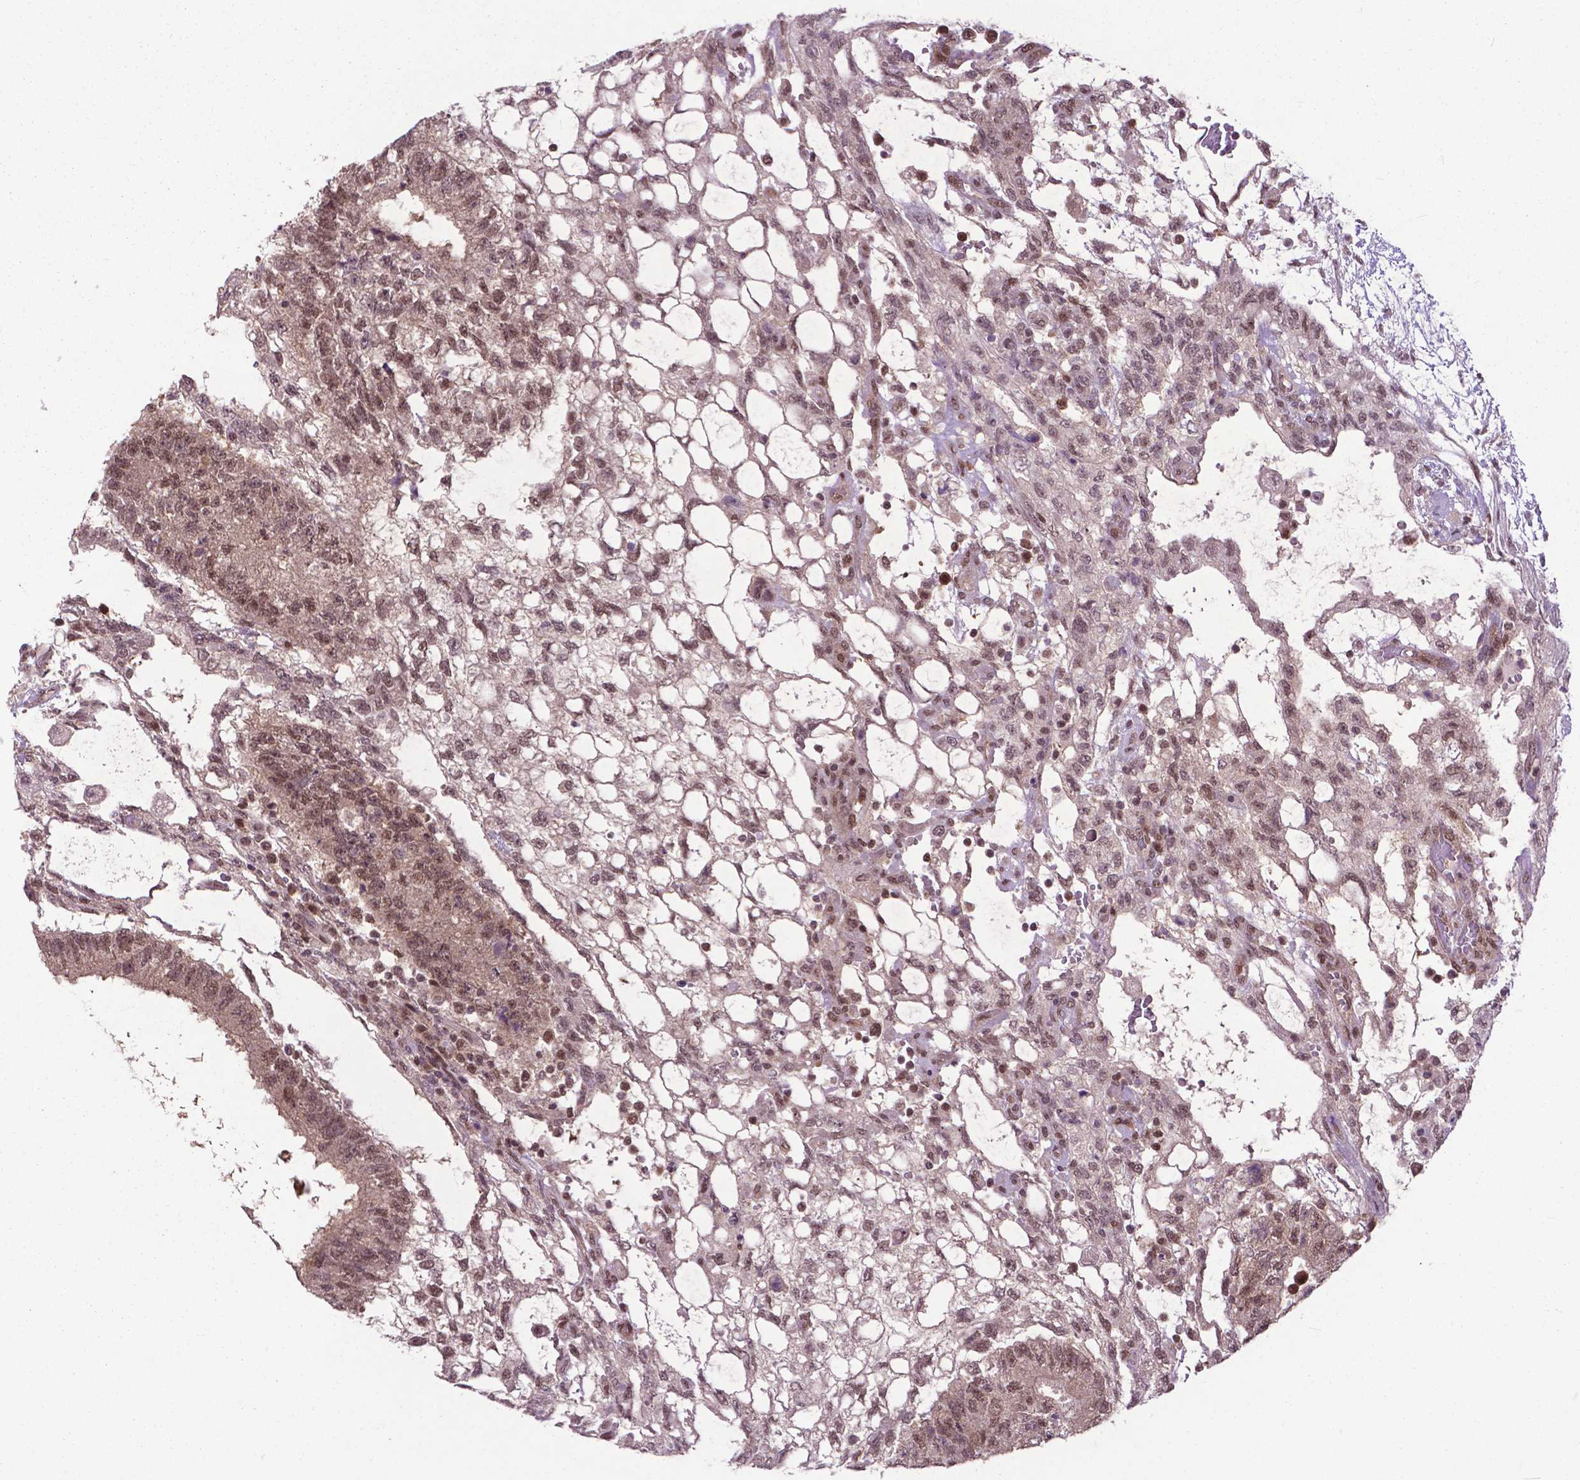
{"staining": {"intensity": "moderate", "quantity": ">75%", "location": "nuclear"}, "tissue": "testis cancer", "cell_type": "Tumor cells", "image_type": "cancer", "snomed": [{"axis": "morphology", "description": "Carcinoma, Embryonal, NOS"}, {"axis": "topography", "description": "Testis"}], "caption": "The image exhibits staining of testis embryonal carcinoma, revealing moderate nuclear protein expression (brown color) within tumor cells.", "gene": "FAF1", "patient": {"sex": "male", "age": 32}}